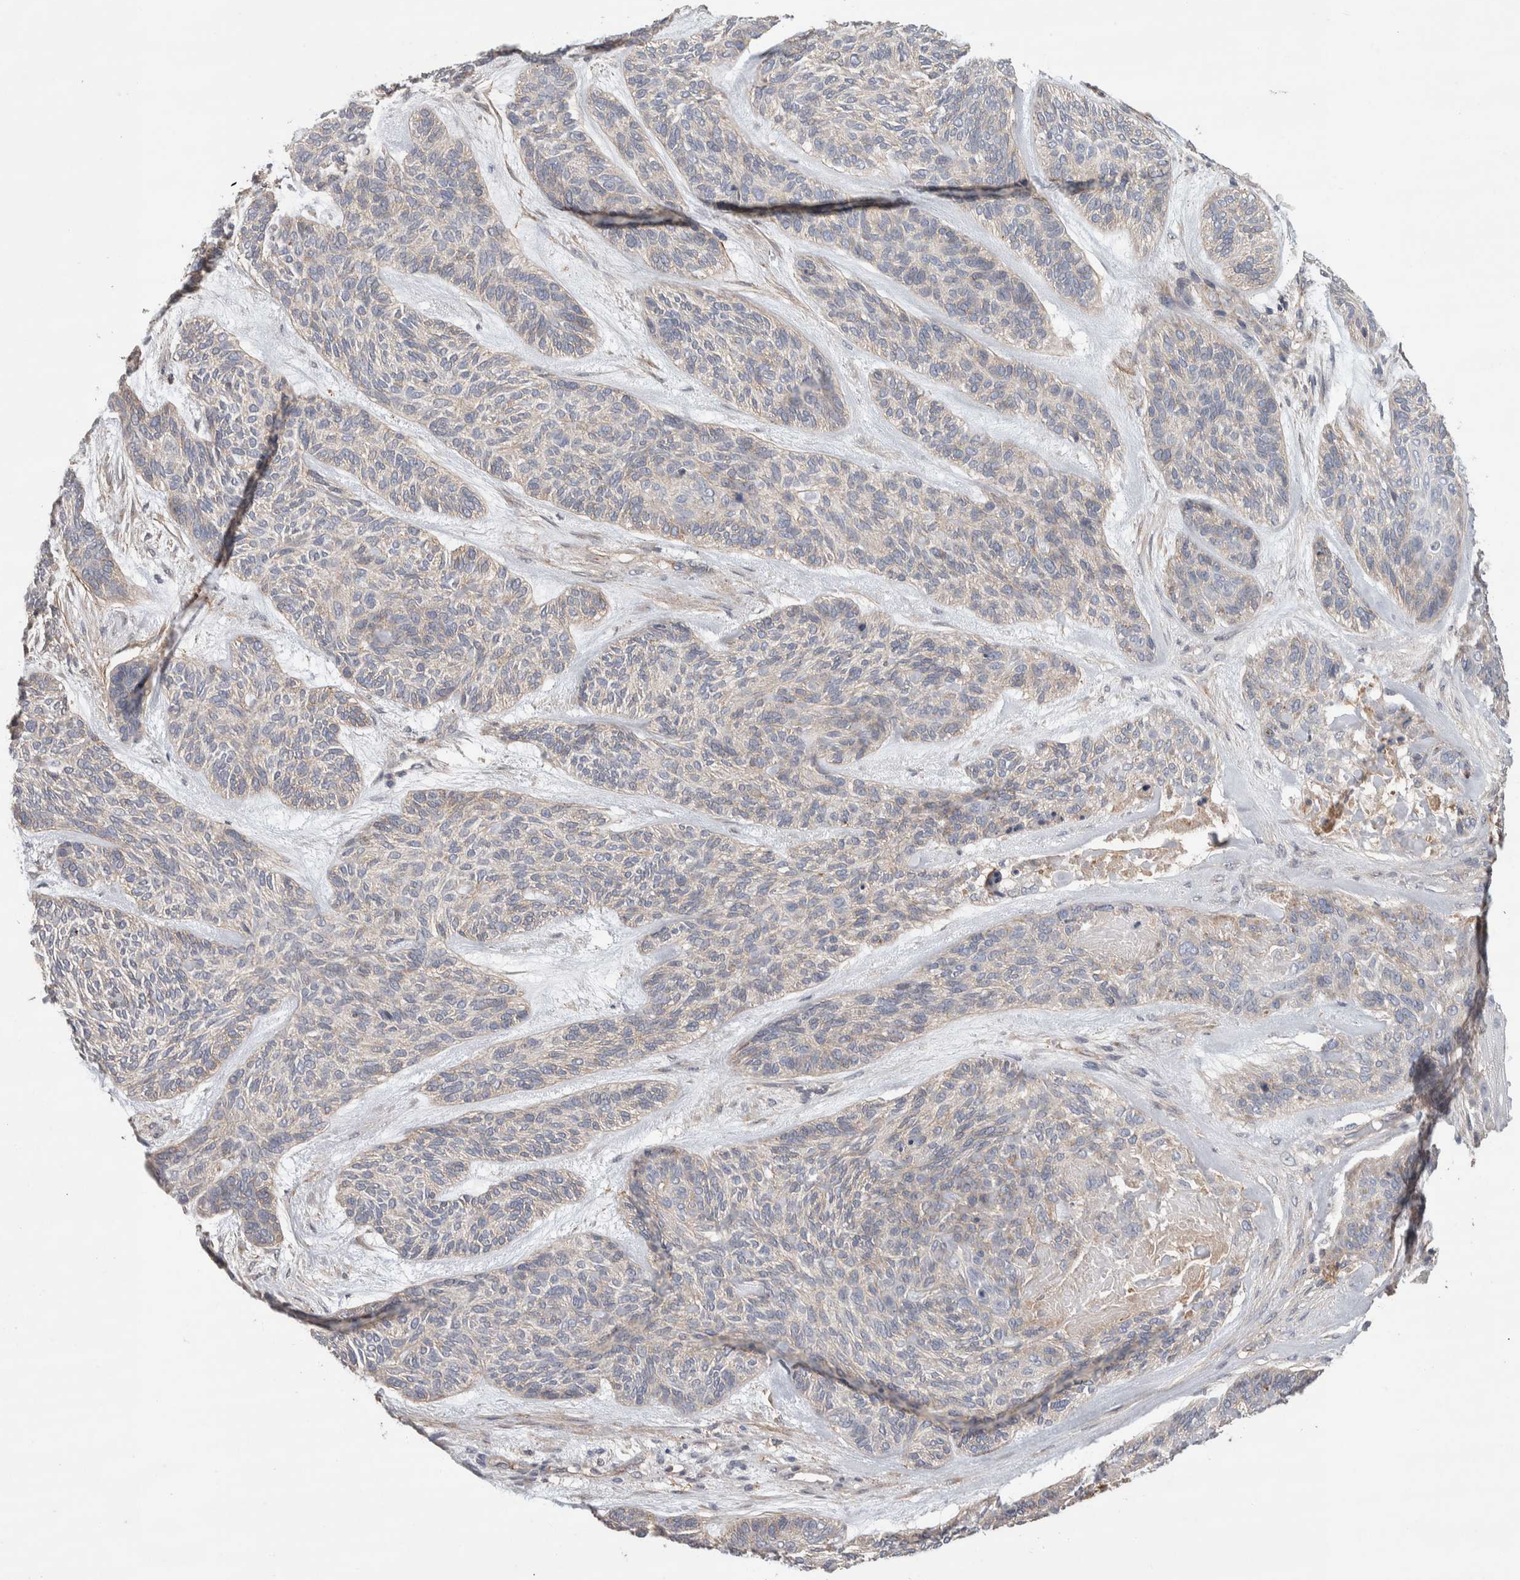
{"staining": {"intensity": "weak", "quantity": "25%-75%", "location": "cytoplasmic/membranous"}, "tissue": "skin cancer", "cell_type": "Tumor cells", "image_type": "cancer", "snomed": [{"axis": "morphology", "description": "Basal cell carcinoma"}, {"axis": "topography", "description": "Skin"}], "caption": "Skin cancer tissue shows weak cytoplasmic/membranous positivity in about 25%-75% of tumor cells", "gene": "GCNA", "patient": {"sex": "male", "age": 55}}